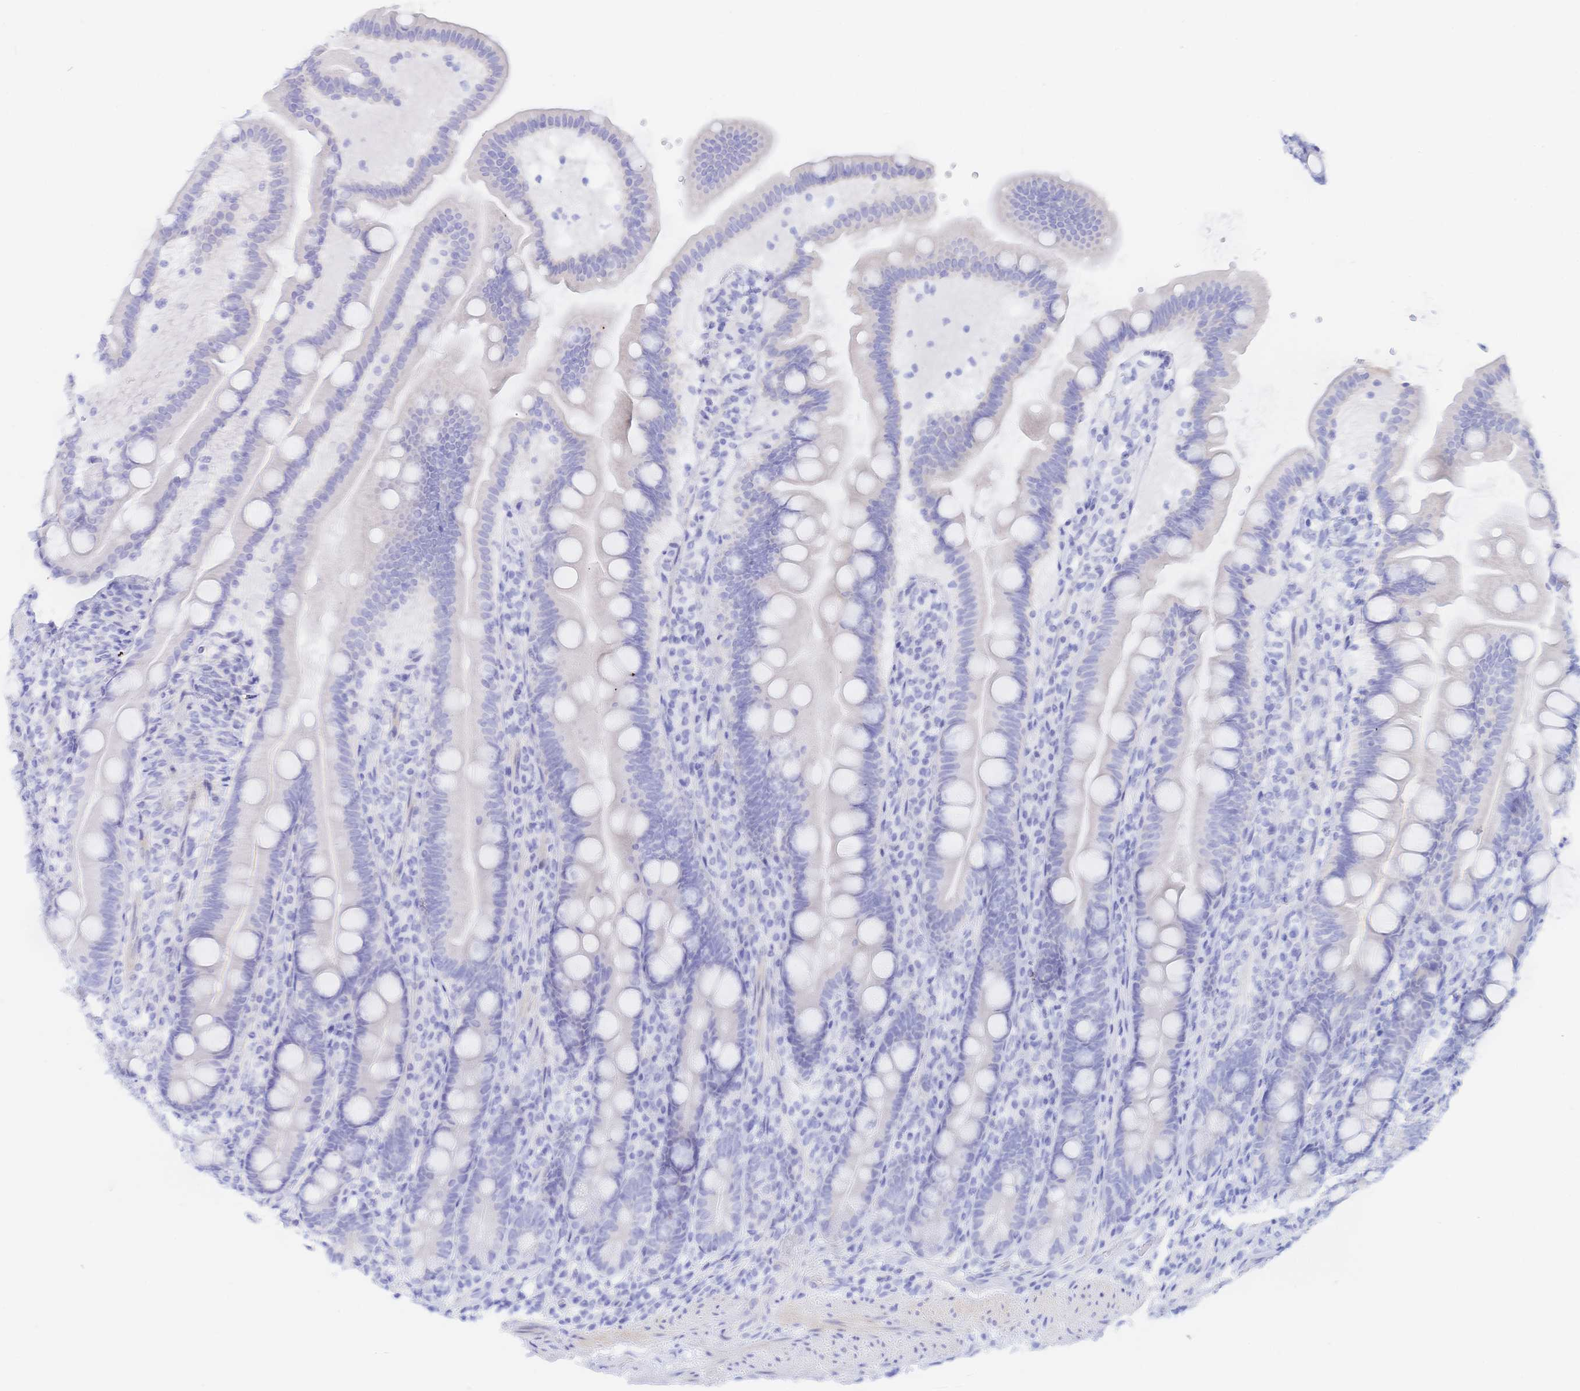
{"staining": {"intensity": "negative", "quantity": "none", "location": "none"}, "tissue": "duodenum", "cell_type": "Glandular cells", "image_type": "normal", "snomed": [{"axis": "morphology", "description": "Normal tissue, NOS"}, {"axis": "topography", "description": "Duodenum"}], "caption": "An image of duodenum stained for a protein reveals no brown staining in glandular cells.", "gene": "KCNH6", "patient": {"sex": "female", "age": 67}}